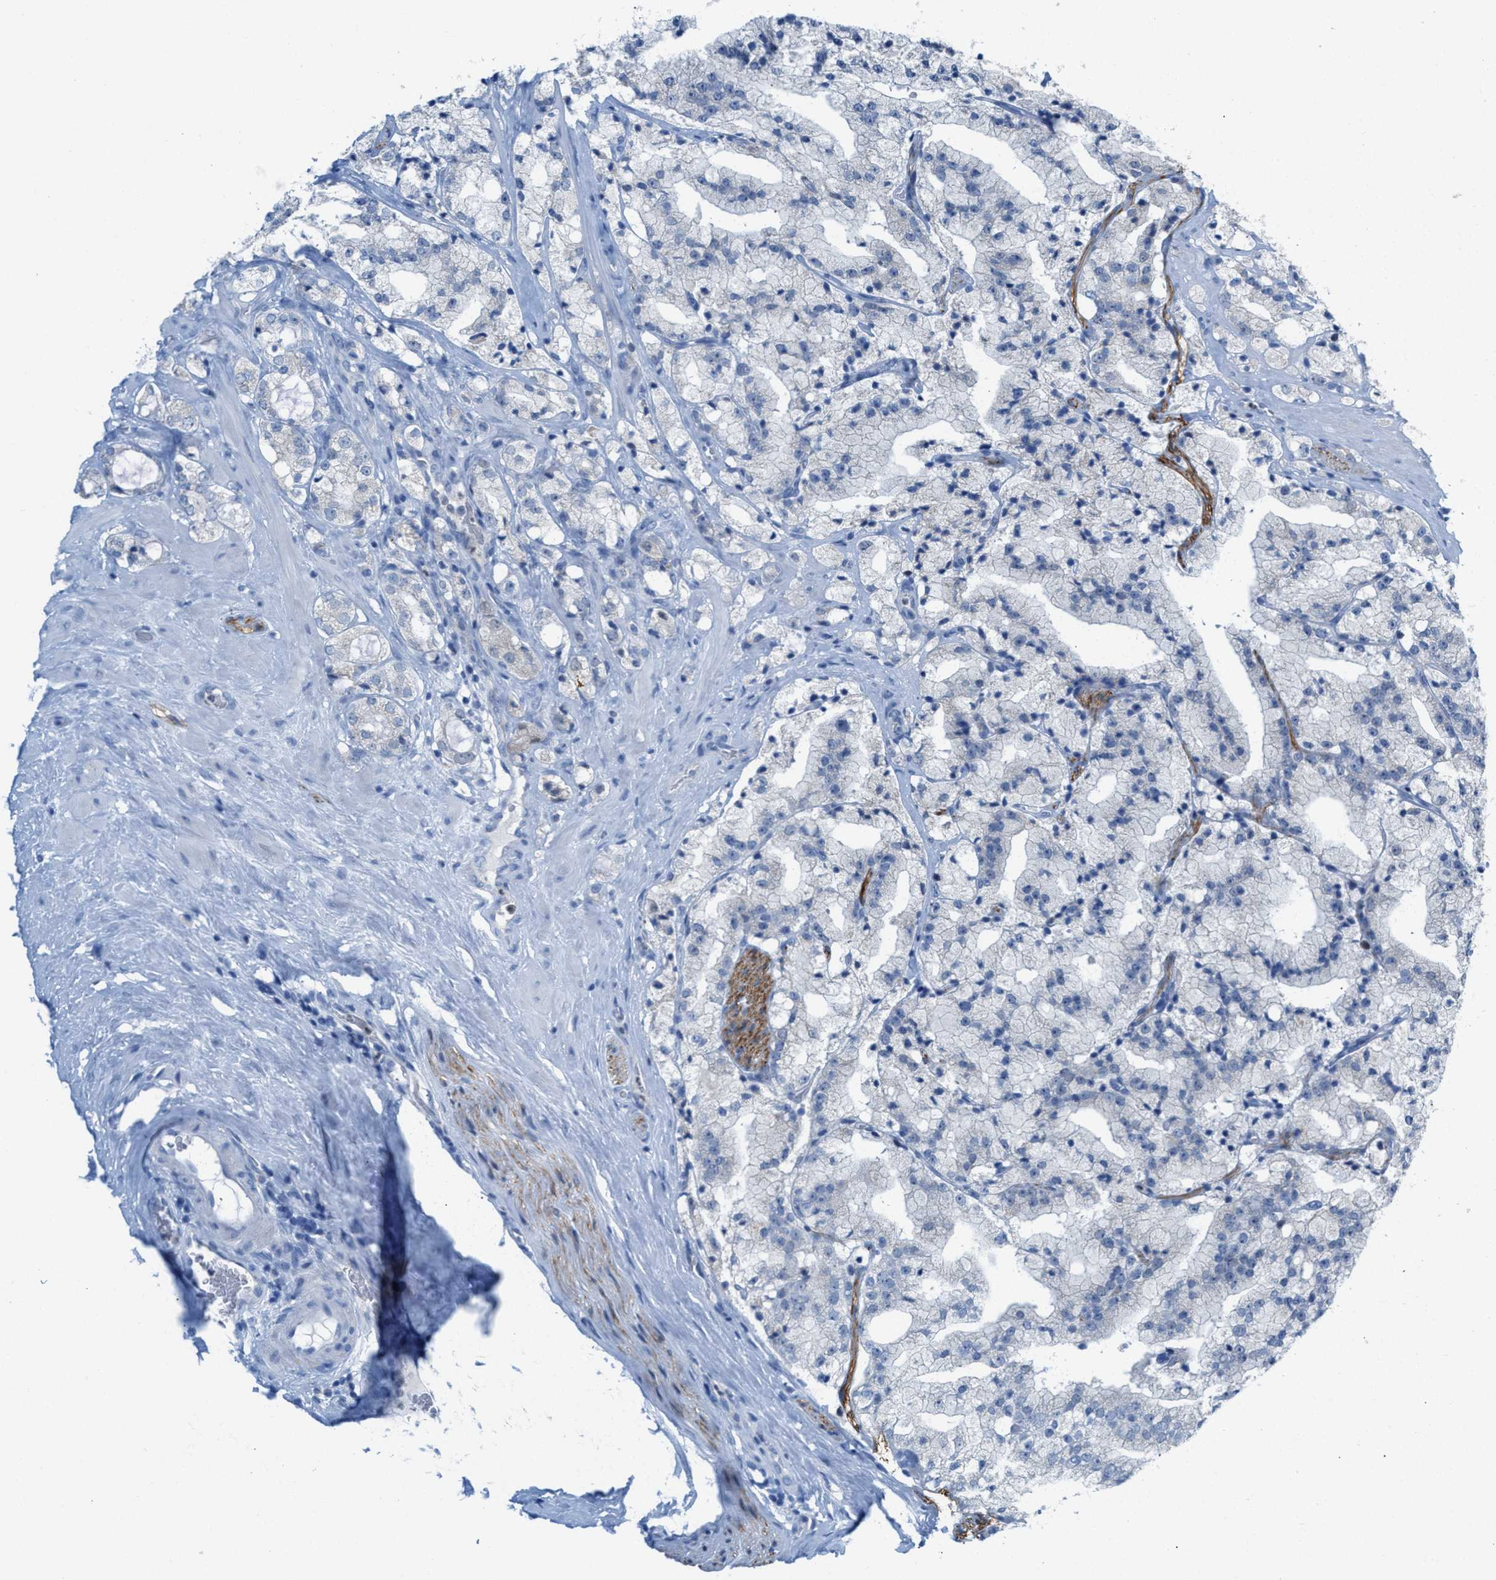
{"staining": {"intensity": "negative", "quantity": "none", "location": "none"}, "tissue": "prostate cancer", "cell_type": "Tumor cells", "image_type": "cancer", "snomed": [{"axis": "morphology", "description": "Adenocarcinoma, High grade"}, {"axis": "topography", "description": "Prostate"}], "caption": "Immunohistochemistry image of neoplastic tissue: human high-grade adenocarcinoma (prostate) stained with DAB reveals no significant protein staining in tumor cells. (Stains: DAB immunohistochemistry (IHC) with hematoxylin counter stain, Microscopy: brightfield microscopy at high magnification).", "gene": "PPM1D", "patient": {"sex": "male", "age": 64}}